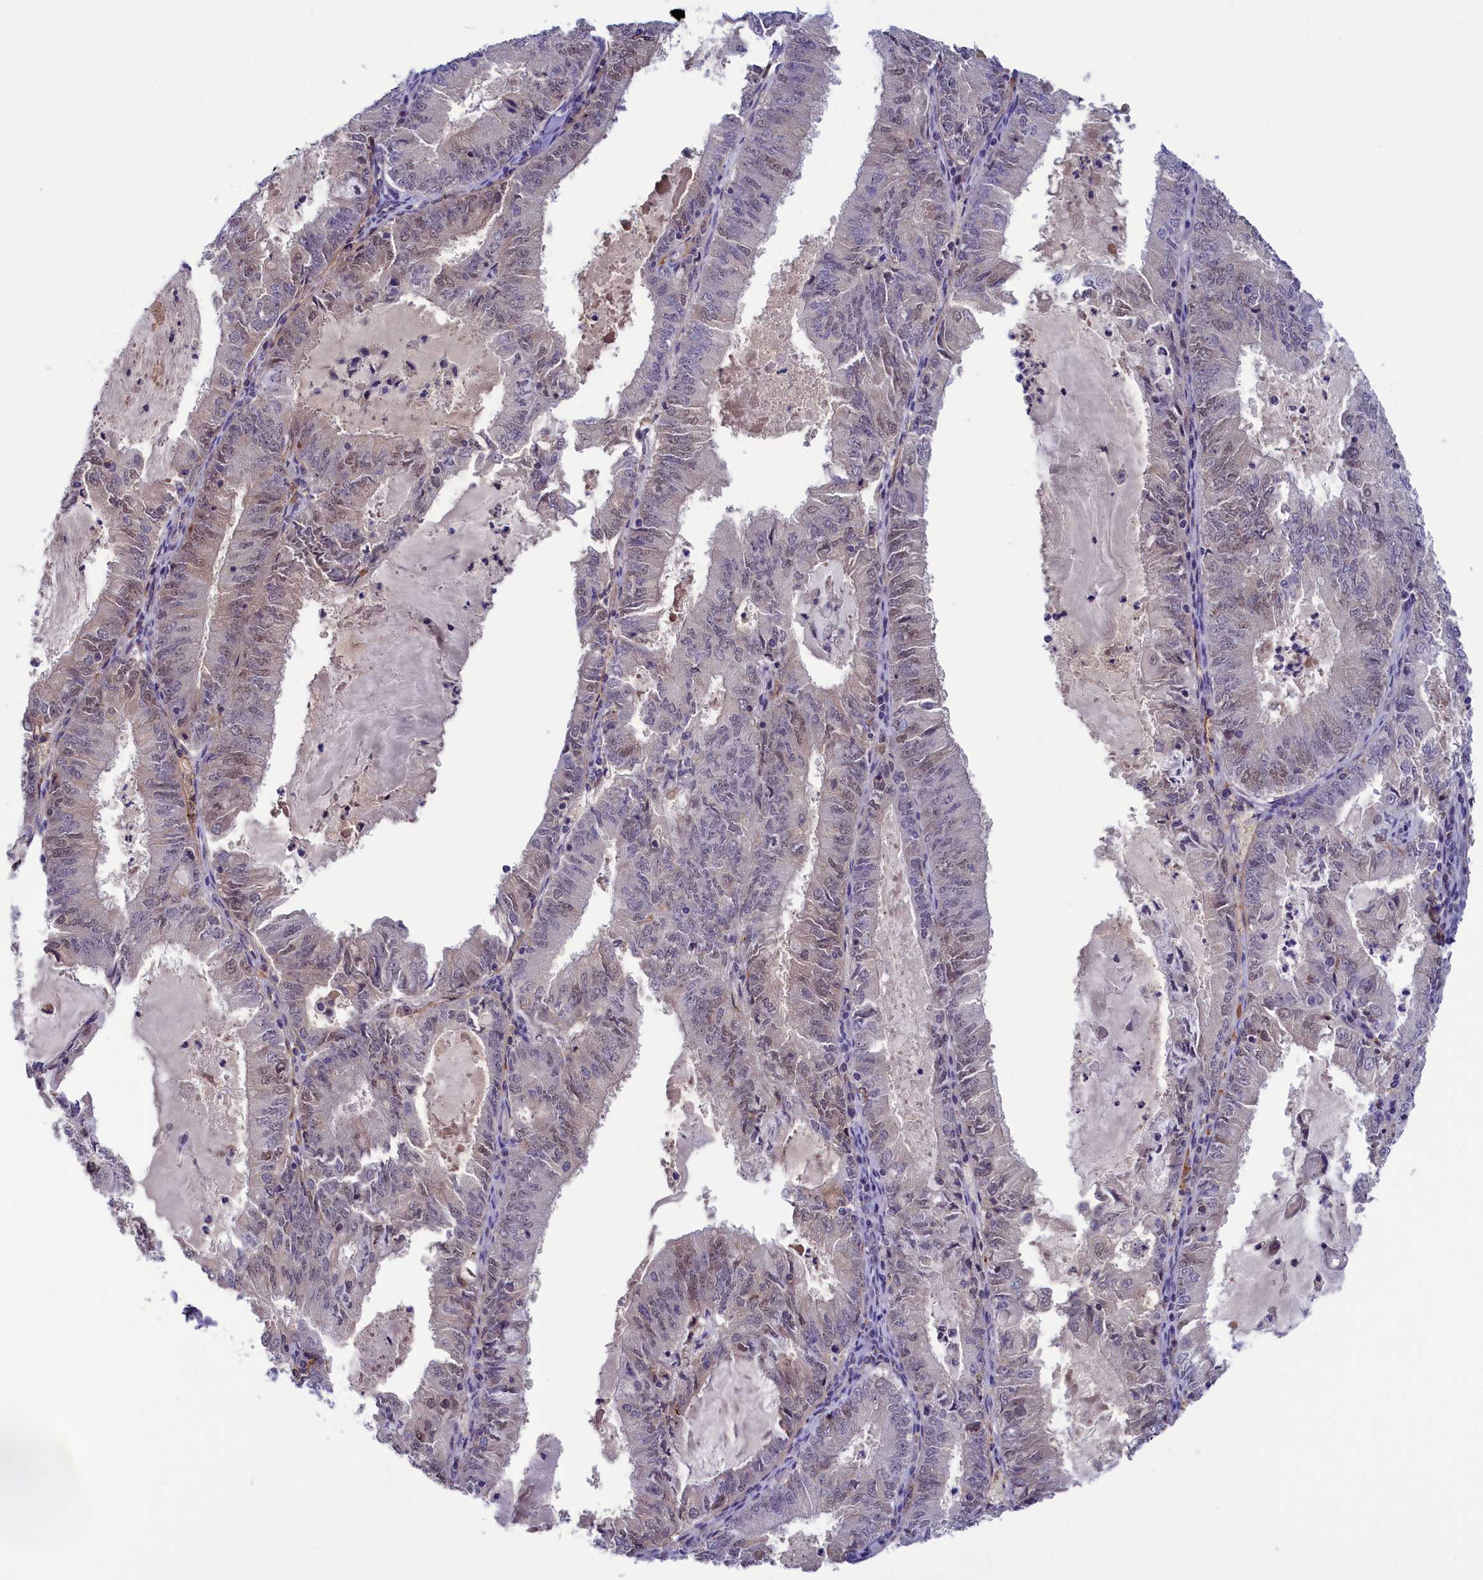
{"staining": {"intensity": "weak", "quantity": "<25%", "location": "nuclear"}, "tissue": "endometrial cancer", "cell_type": "Tumor cells", "image_type": "cancer", "snomed": [{"axis": "morphology", "description": "Adenocarcinoma, NOS"}, {"axis": "topography", "description": "Endometrium"}], "caption": "DAB (3,3'-diaminobenzidine) immunohistochemical staining of human endometrial adenocarcinoma reveals no significant staining in tumor cells.", "gene": "STYX", "patient": {"sex": "female", "age": 57}}